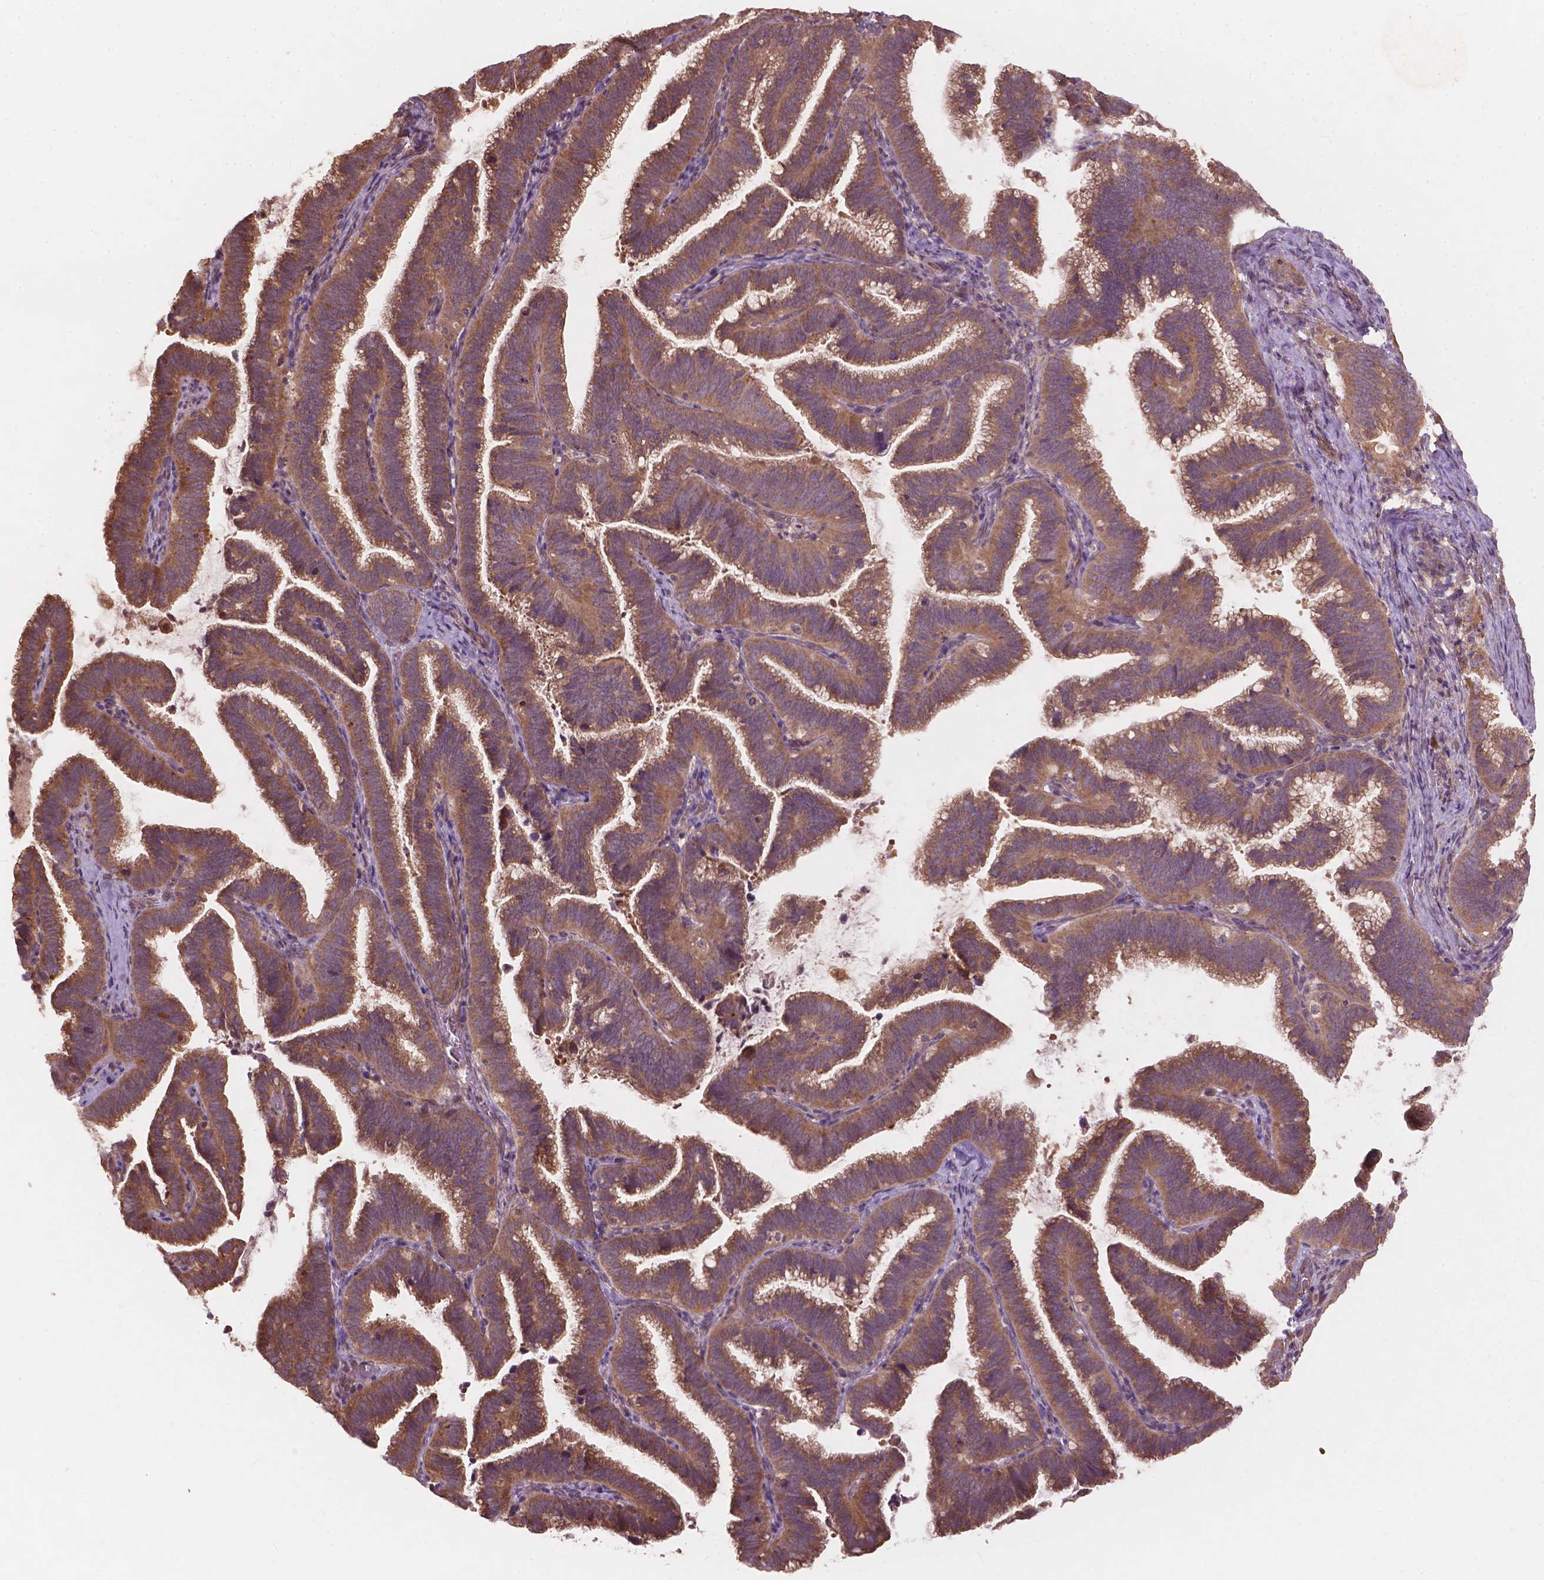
{"staining": {"intensity": "moderate", "quantity": ">75%", "location": "cytoplasmic/membranous"}, "tissue": "cervical cancer", "cell_type": "Tumor cells", "image_type": "cancer", "snomed": [{"axis": "morphology", "description": "Adenocarcinoma, NOS"}, {"axis": "topography", "description": "Cervix"}], "caption": "Moderate cytoplasmic/membranous expression for a protein is identified in about >75% of tumor cells of cervical cancer (adenocarcinoma) using immunohistochemistry (IHC).", "gene": "CDC42BPA", "patient": {"sex": "female", "age": 61}}